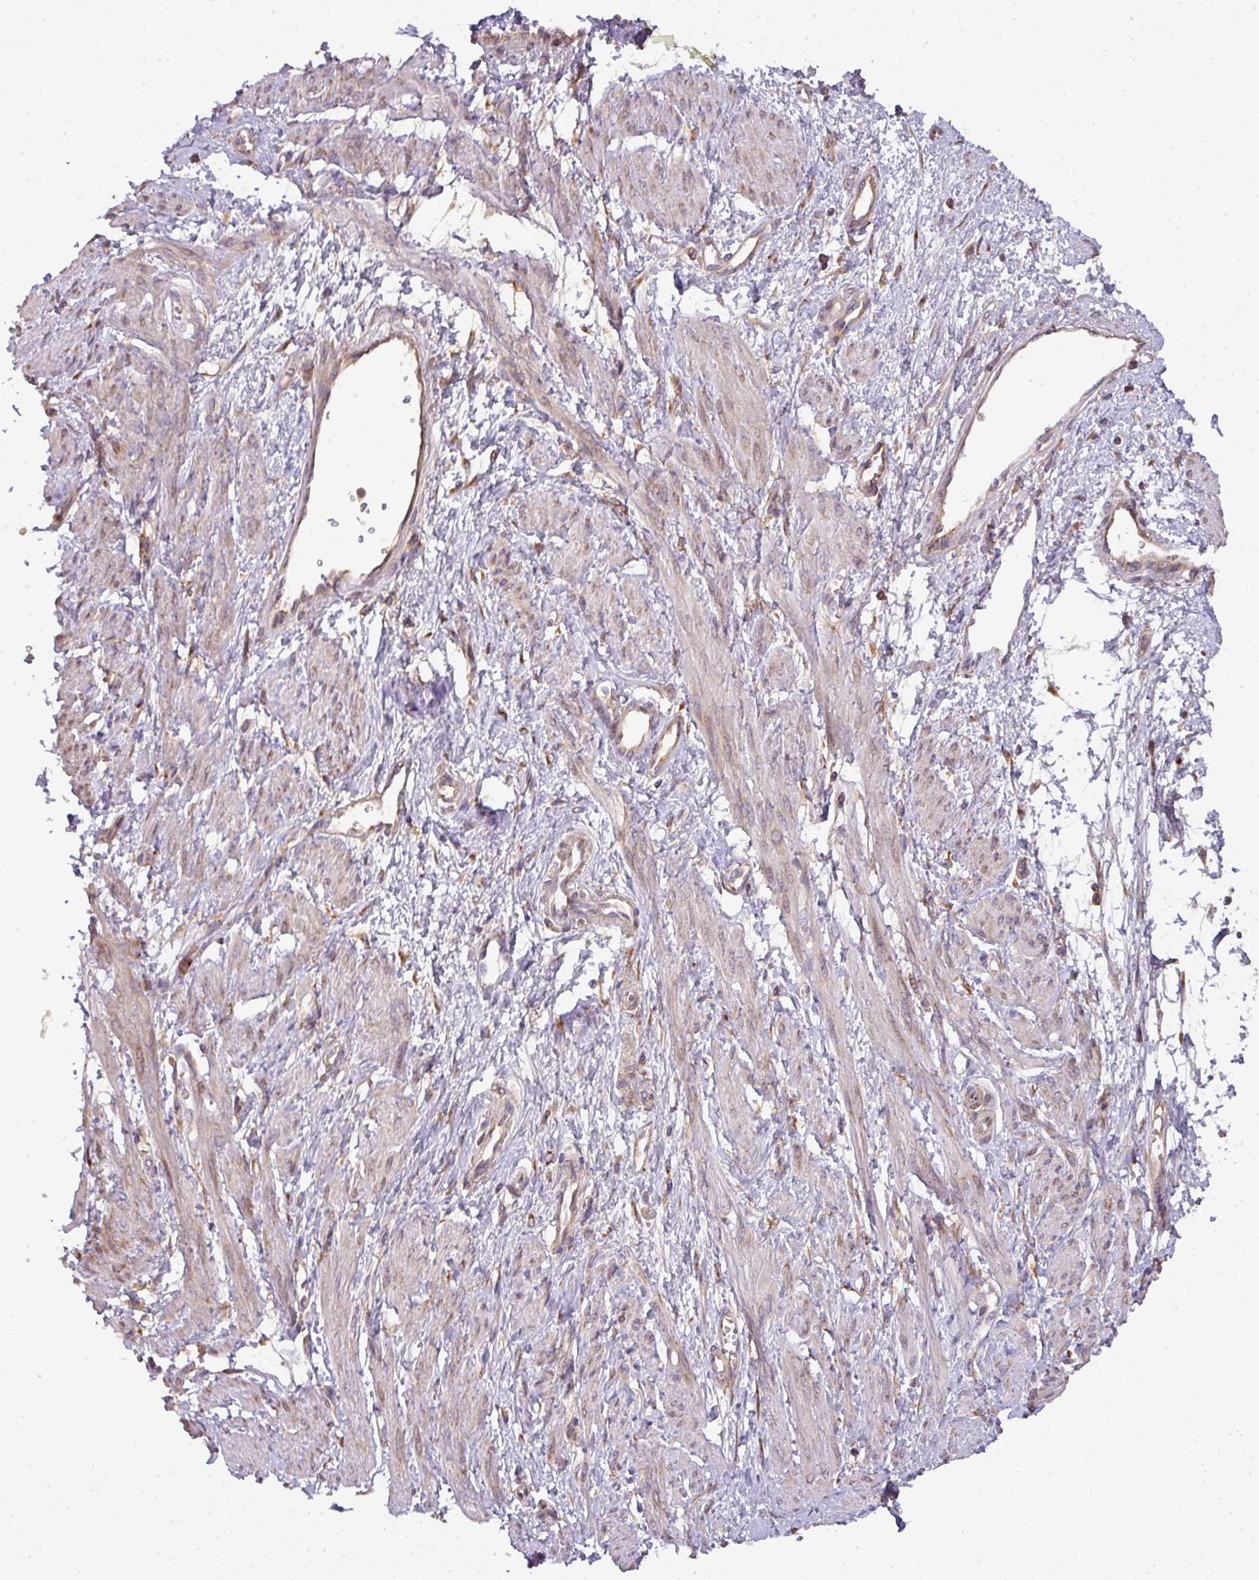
{"staining": {"intensity": "weak", "quantity": "25%-75%", "location": "cytoplasmic/membranous"}, "tissue": "smooth muscle", "cell_type": "Smooth muscle cells", "image_type": "normal", "snomed": [{"axis": "morphology", "description": "Normal tissue, NOS"}, {"axis": "topography", "description": "Smooth muscle"}, {"axis": "topography", "description": "Uterus"}], "caption": "This micrograph reveals unremarkable smooth muscle stained with immunohistochemistry to label a protein in brown. The cytoplasmic/membranous of smooth muscle cells show weak positivity for the protein. Nuclei are counter-stained blue.", "gene": "GALP", "patient": {"sex": "female", "age": 39}}